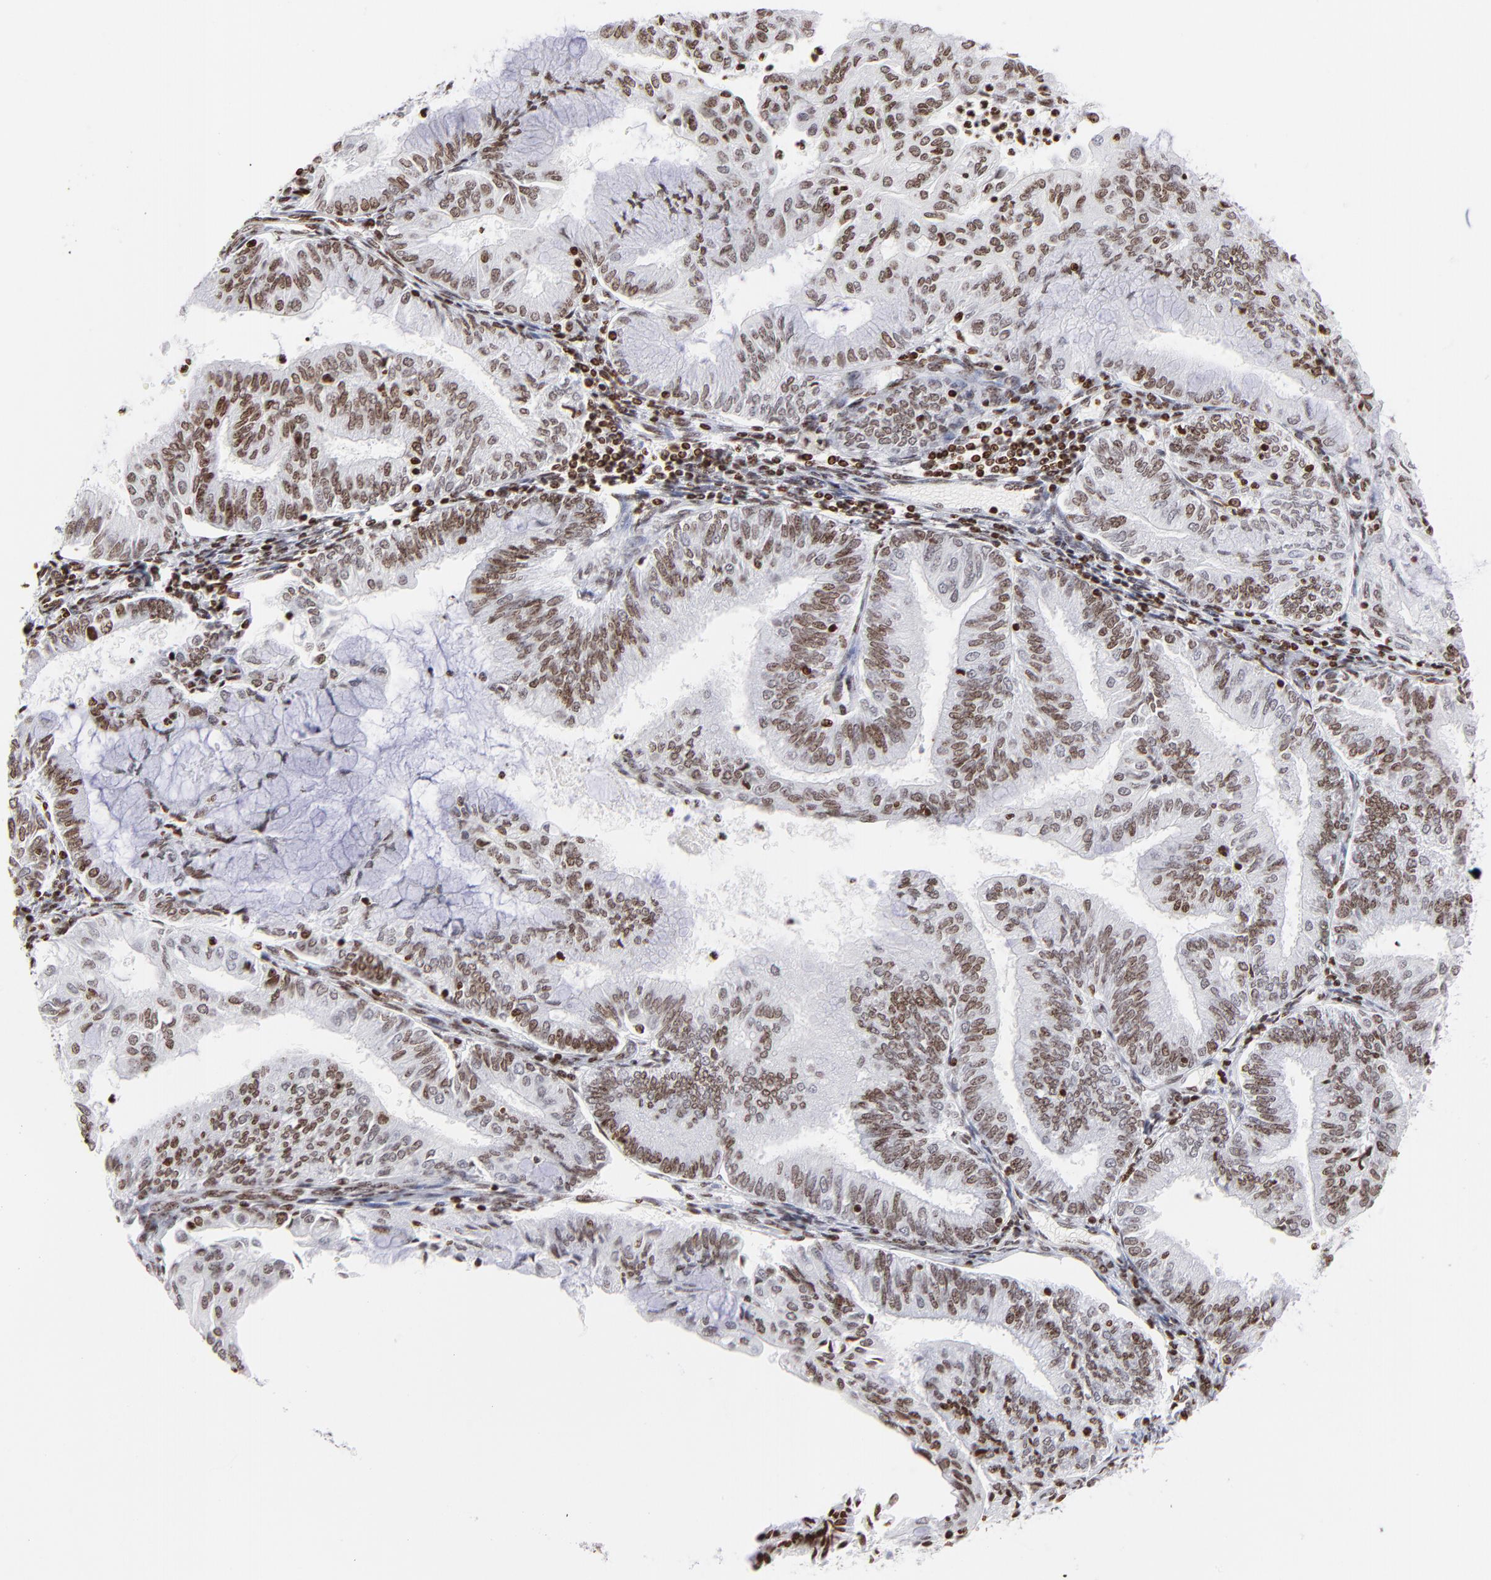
{"staining": {"intensity": "weak", "quantity": ">75%", "location": "nuclear"}, "tissue": "endometrial cancer", "cell_type": "Tumor cells", "image_type": "cancer", "snomed": [{"axis": "morphology", "description": "Adenocarcinoma, NOS"}, {"axis": "topography", "description": "Endometrium"}], "caption": "Protein expression analysis of endometrial adenocarcinoma shows weak nuclear staining in about >75% of tumor cells.", "gene": "RTL4", "patient": {"sex": "female", "age": 59}}